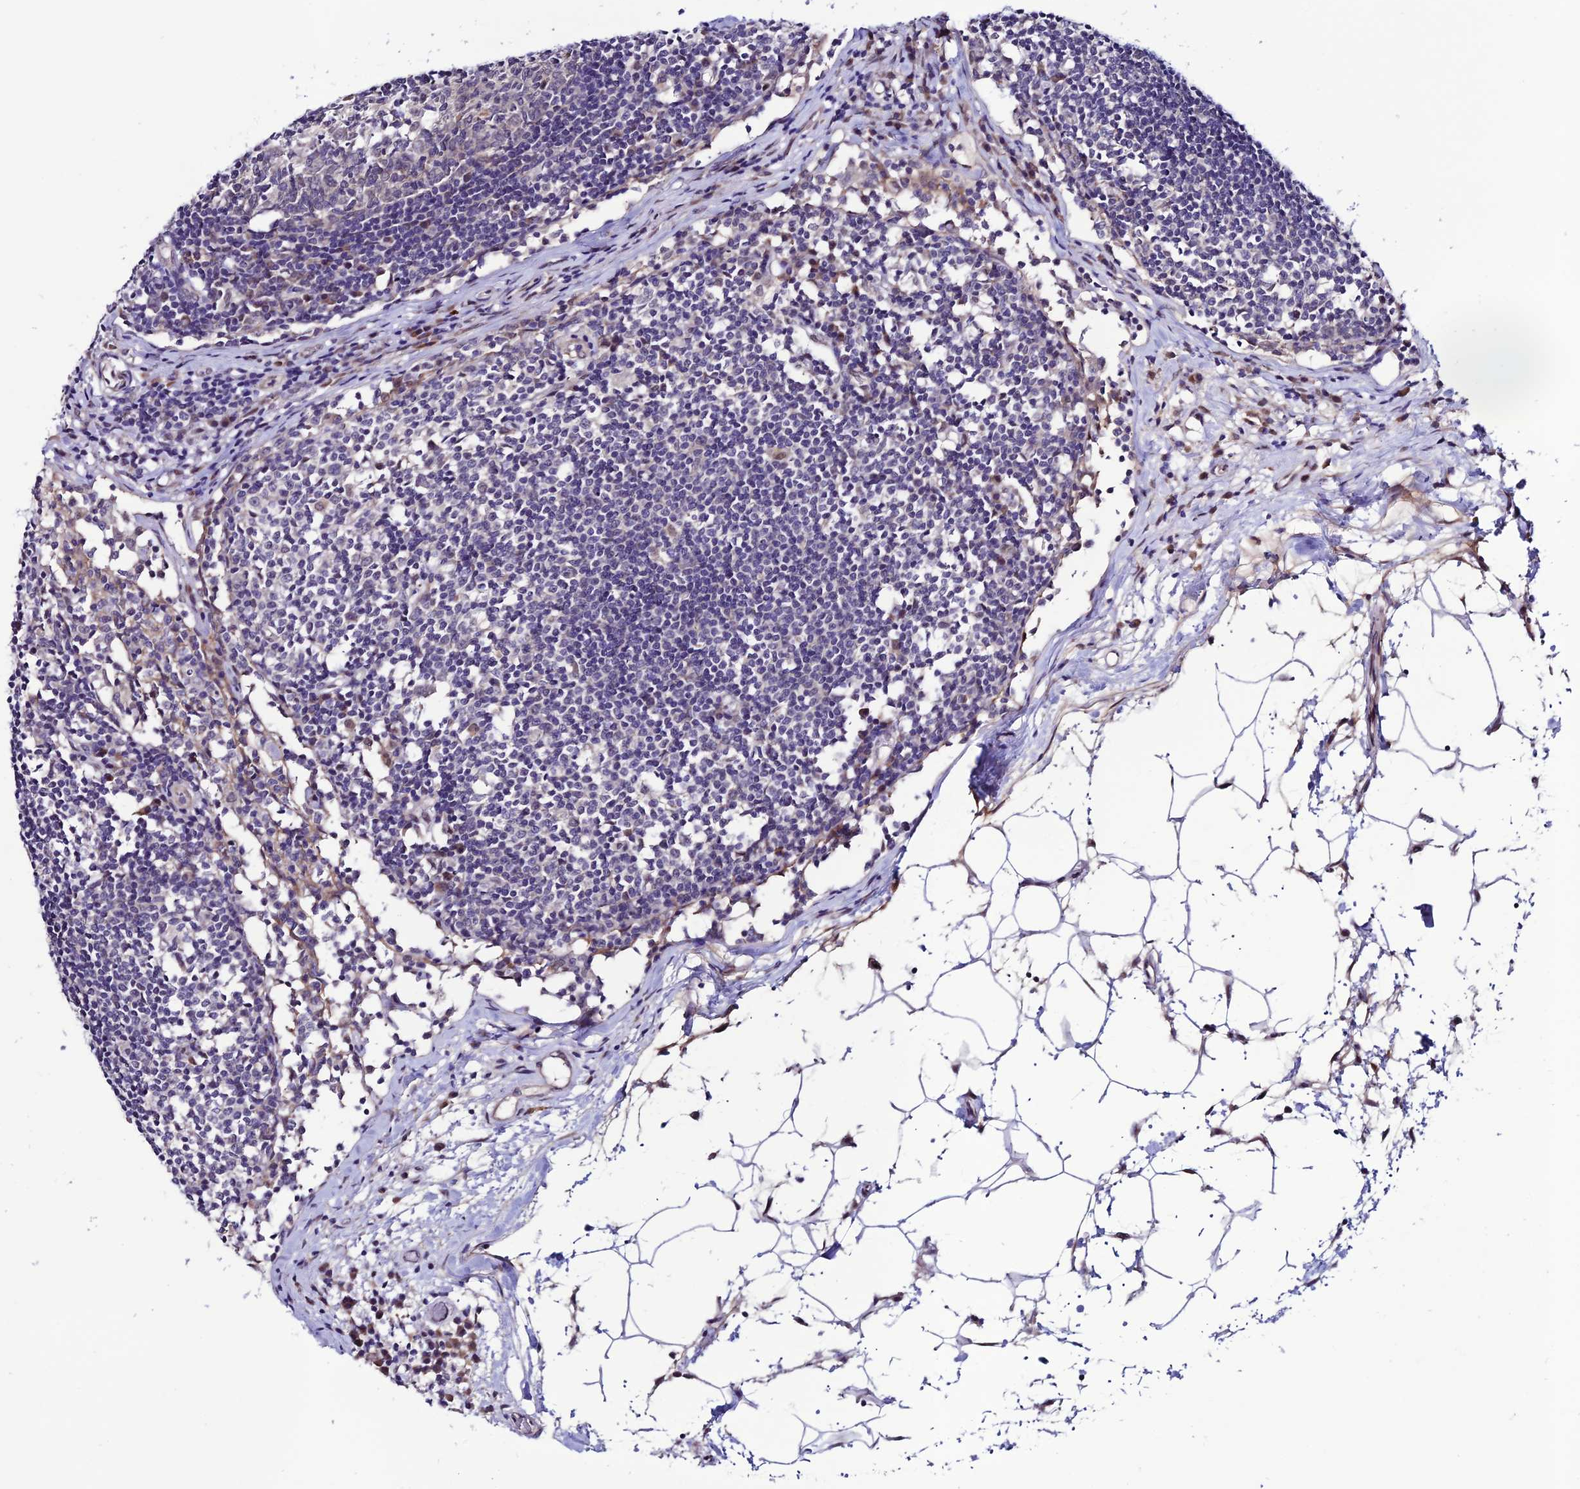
{"staining": {"intensity": "weak", "quantity": "<25%", "location": "cytoplasmic/membranous"}, "tissue": "lymph node", "cell_type": "Germinal center cells", "image_type": "normal", "snomed": [{"axis": "morphology", "description": "Normal tissue, NOS"}, {"axis": "topography", "description": "Lymph node"}], "caption": "An immunohistochemistry (IHC) micrograph of unremarkable lymph node is shown. There is no staining in germinal center cells of lymph node.", "gene": "FZD8", "patient": {"sex": "female", "age": 55}}